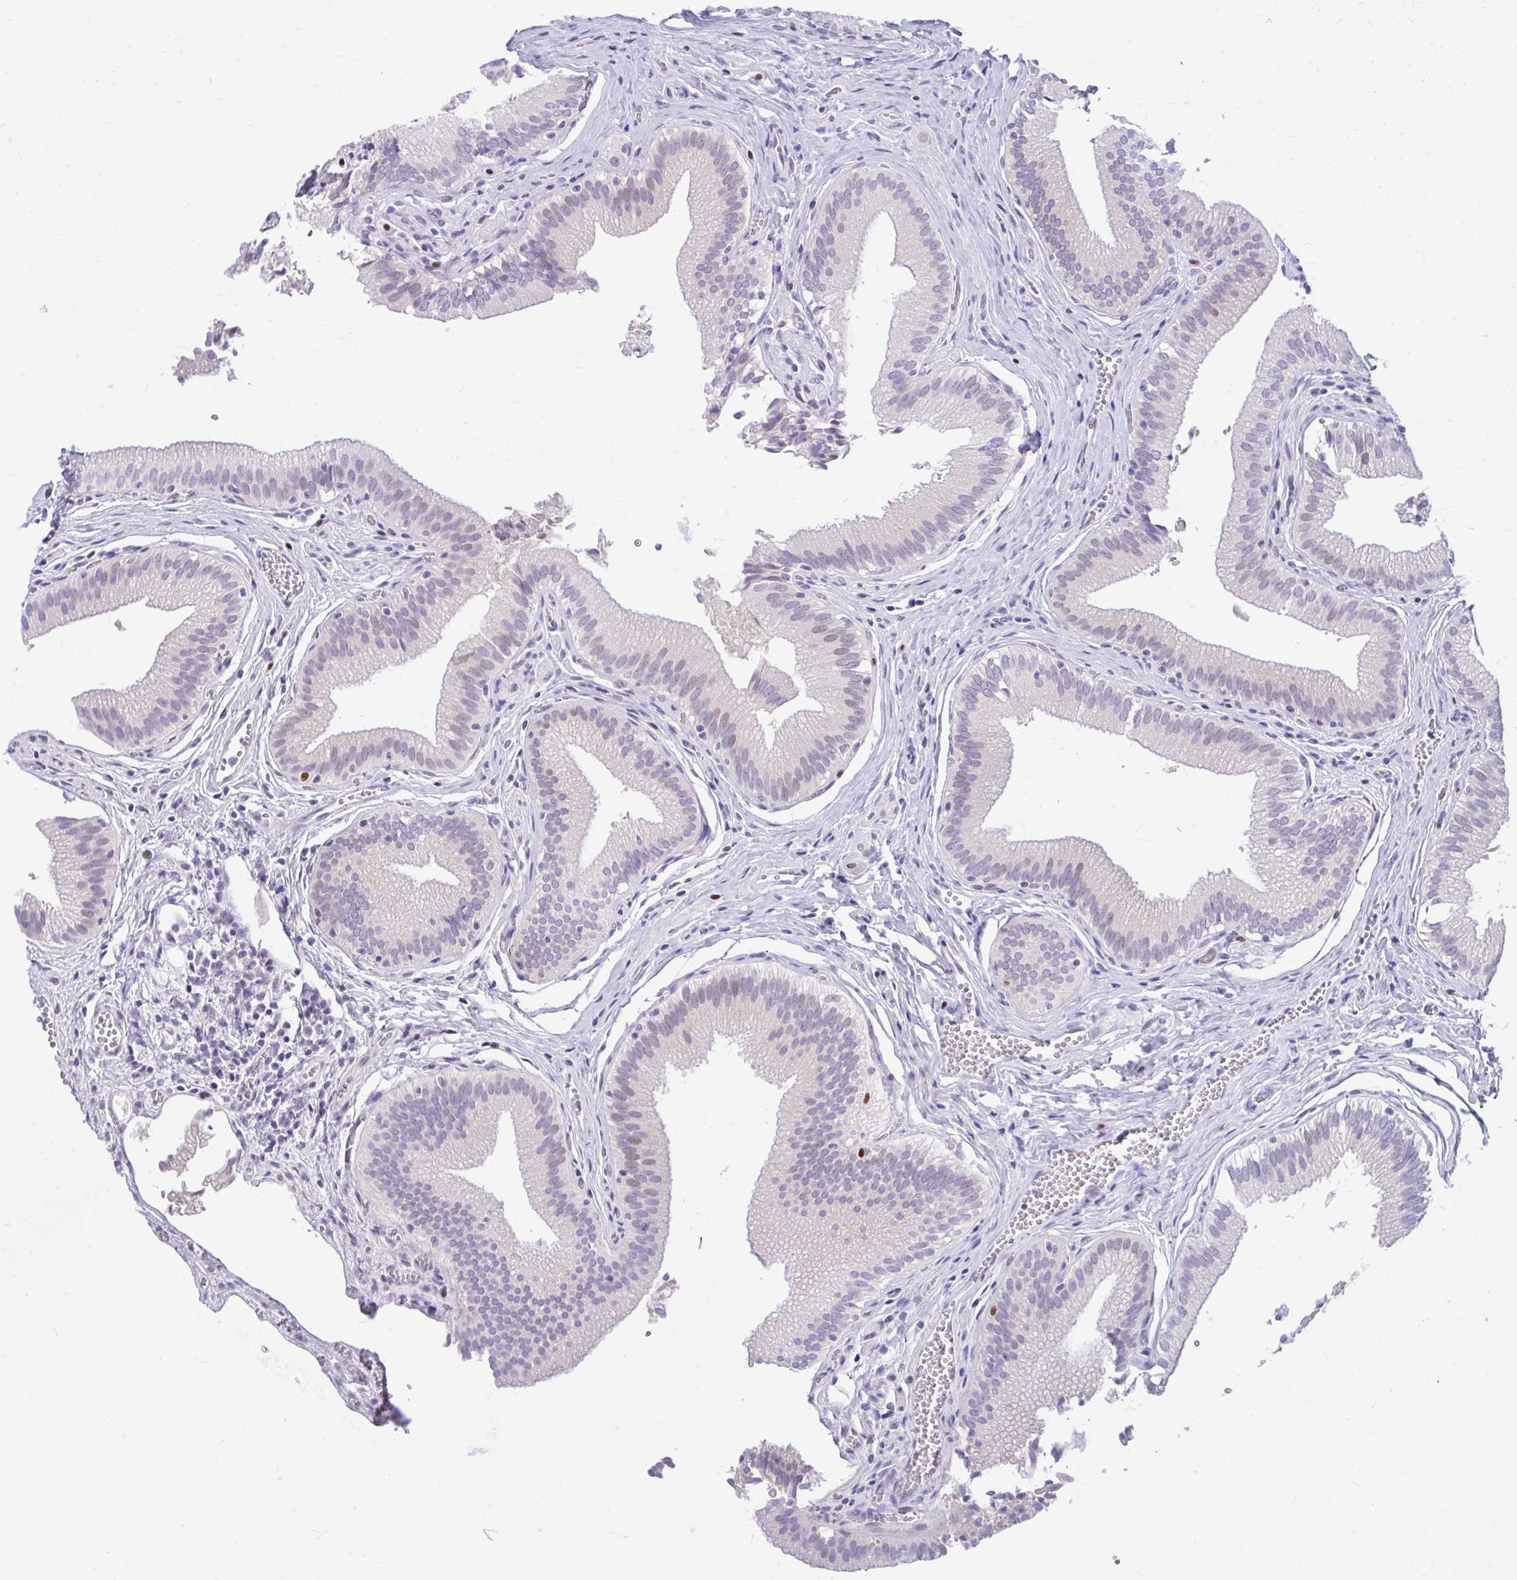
{"staining": {"intensity": "weak", "quantity": "25%-75%", "location": "nuclear"}, "tissue": "gallbladder", "cell_type": "Glandular cells", "image_type": "normal", "snomed": [{"axis": "morphology", "description": "Normal tissue, NOS"}, {"axis": "topography", "description": "Gallbladder"}, {"axis": "topography", "description": "Peripheral nerve tissue"}], "caption": "Immunohistochemical staining of unremarkable human gallbladder demonstrates 25%-75% levels of weak nuclear protein staining in about 25%-75% of glandular cells.", "gene": "GLB1L2", "patient": {"sex": "male", "age": 17}}